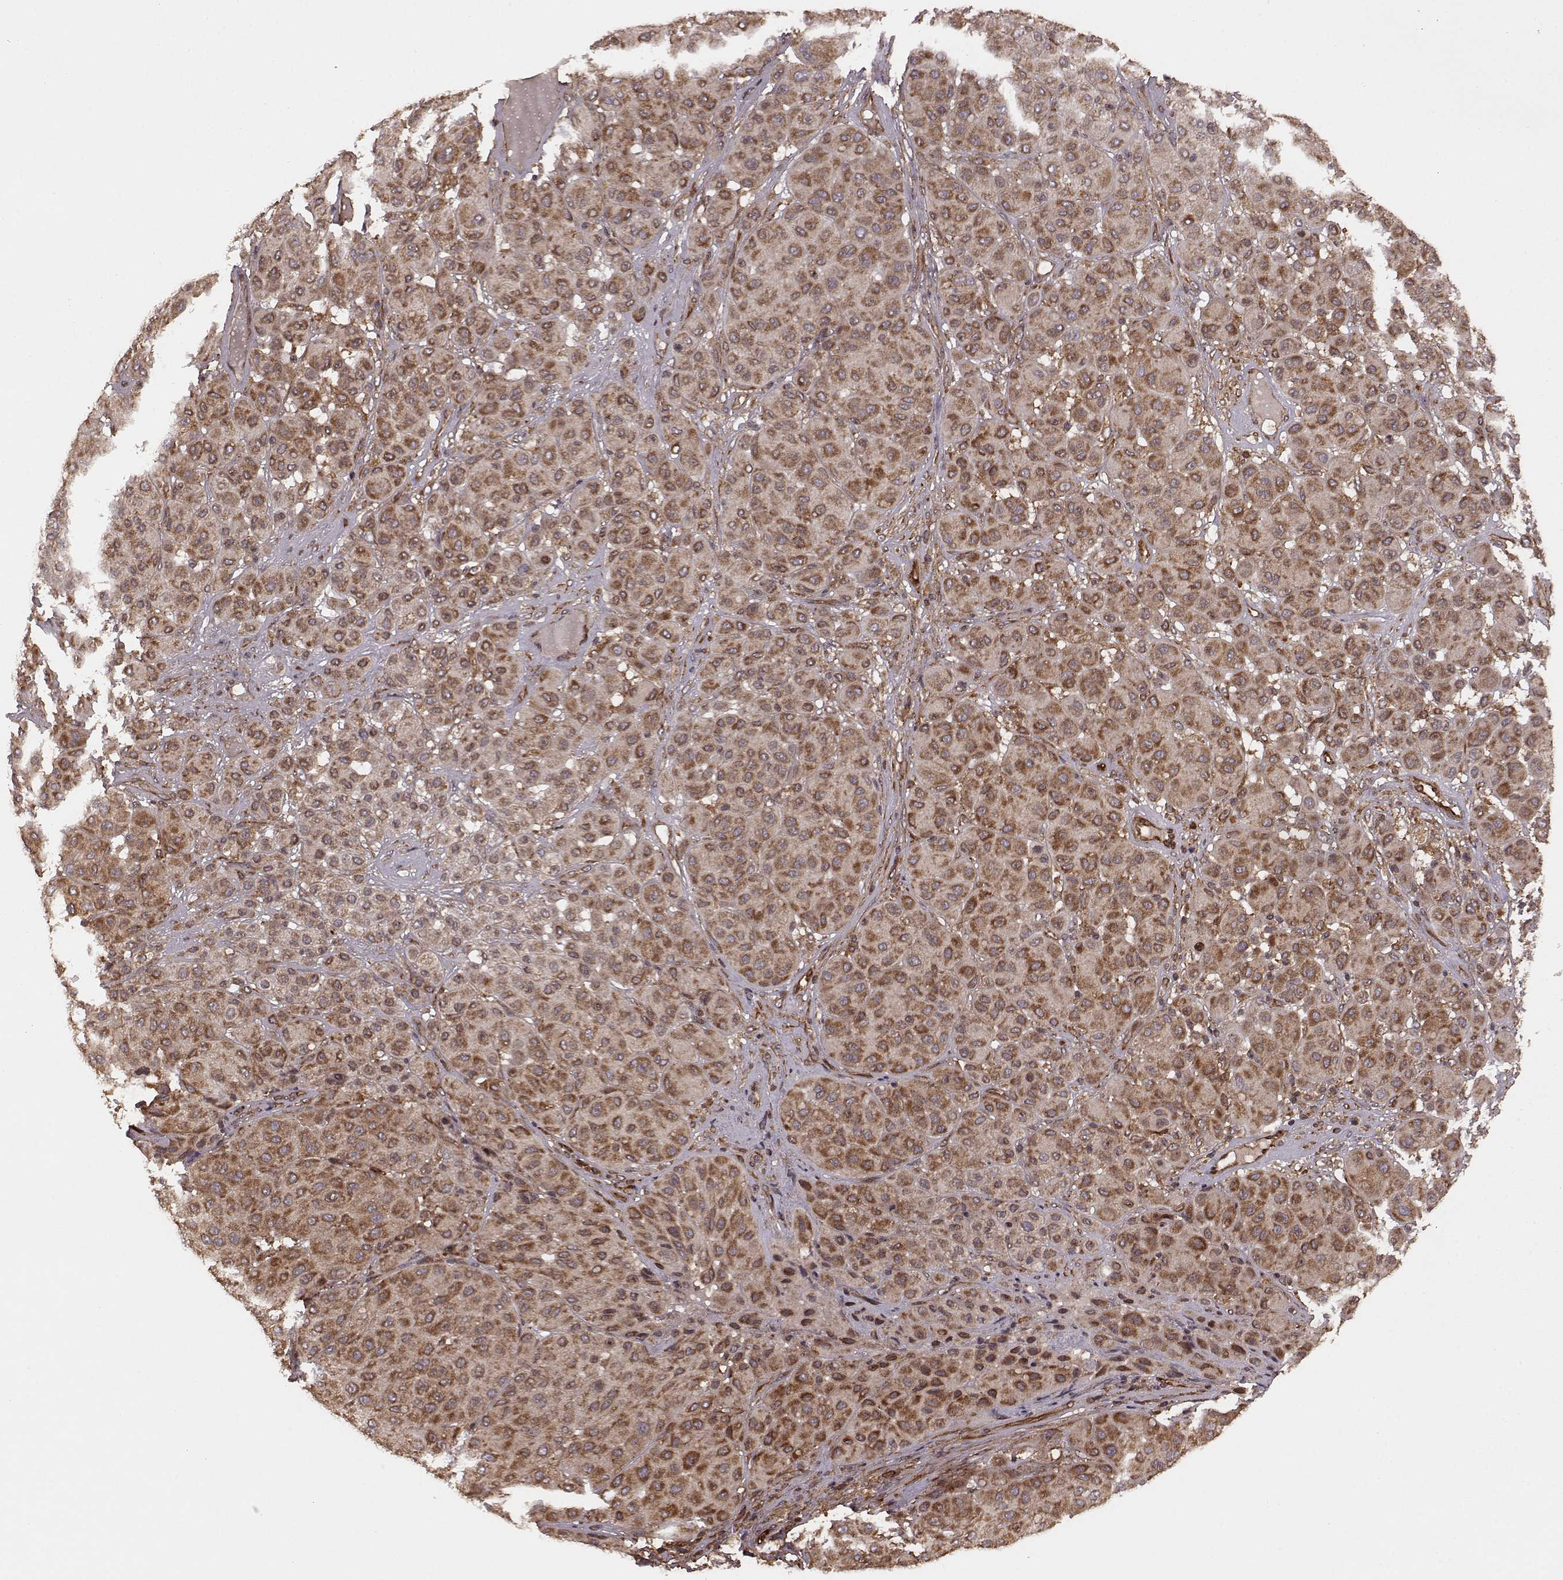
{"staining": {"intensity": "strong", "quantity": ">75%", "location": "cytoplasmic/membranous"}, "tissue": "melanoma", "cell_type": "Tumor cells", "image_type": "cancer", "snomed": [{"axis": "morphology", "description": "Malignant melanoma, Metastatic site"}, {"axis": "topography", "description": "Smooth muscle"}], "caption": "Strong cytoplasmic/membranous expression is seen in about >75% of tumor cells in malignant melanoma (metastatic site).", "gene": "AGPAT1", "patient": {"sex": "male", "age": 41}}